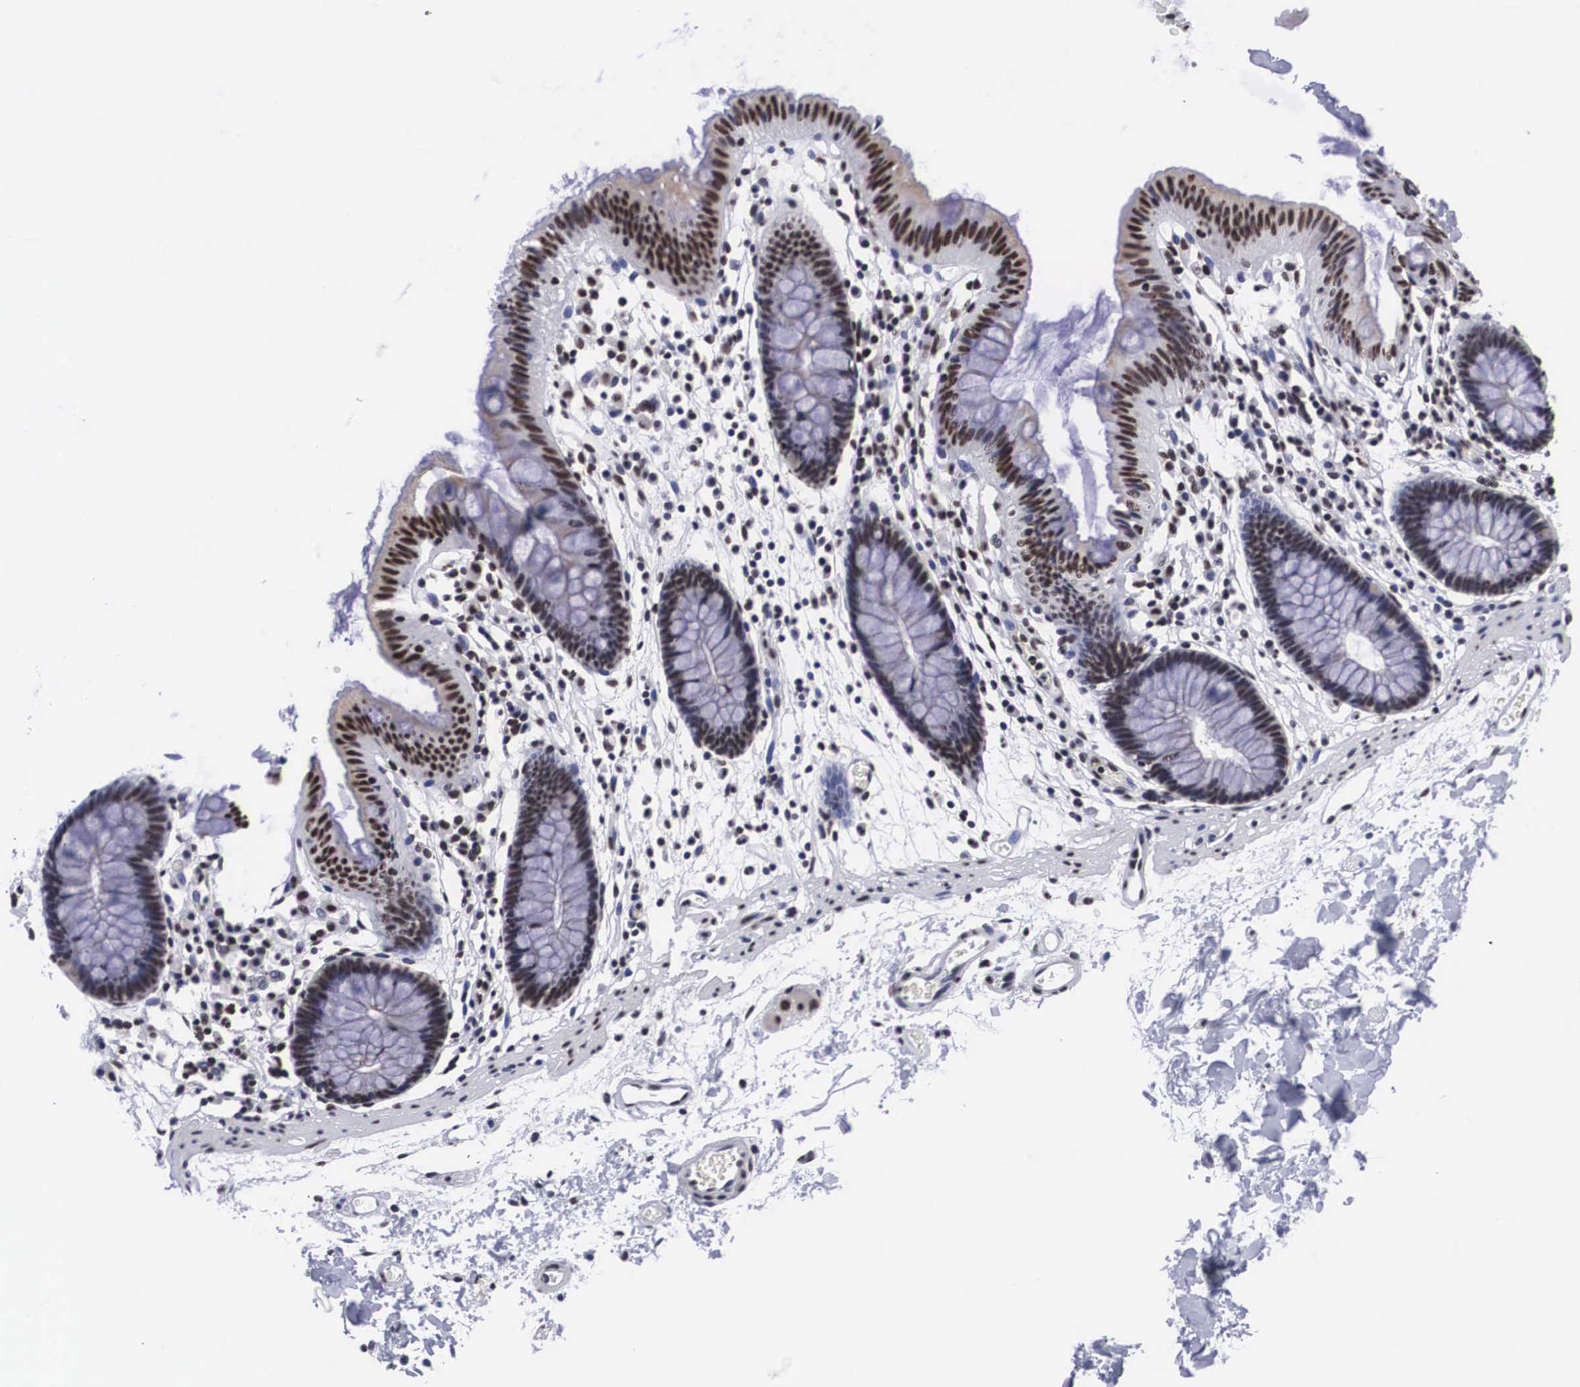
{"staining": {"intensity": "moderate", "quantity": ">75%", "location": "nuclear"}, "tissue": "colon", "cell_type": "Endothelial cells", "image_type": "normal", "snomed": [{"axis": "morphology", "description": "Normal tissue, NOS"}, {"axis": "topography", "description": "Colon"}], "caption": "Endothelial cells display medium levels of moderate nuclear staining in about >75% of cells in unremarkable human colon. (Stains: DAB (3,3'-diaminobenzidine) in brown, nuclei in blue, Microscopy: brightfield microscopy at high magnification).", "gene": "ACIN1", "patient": {"sex": "male", "age": 54}}